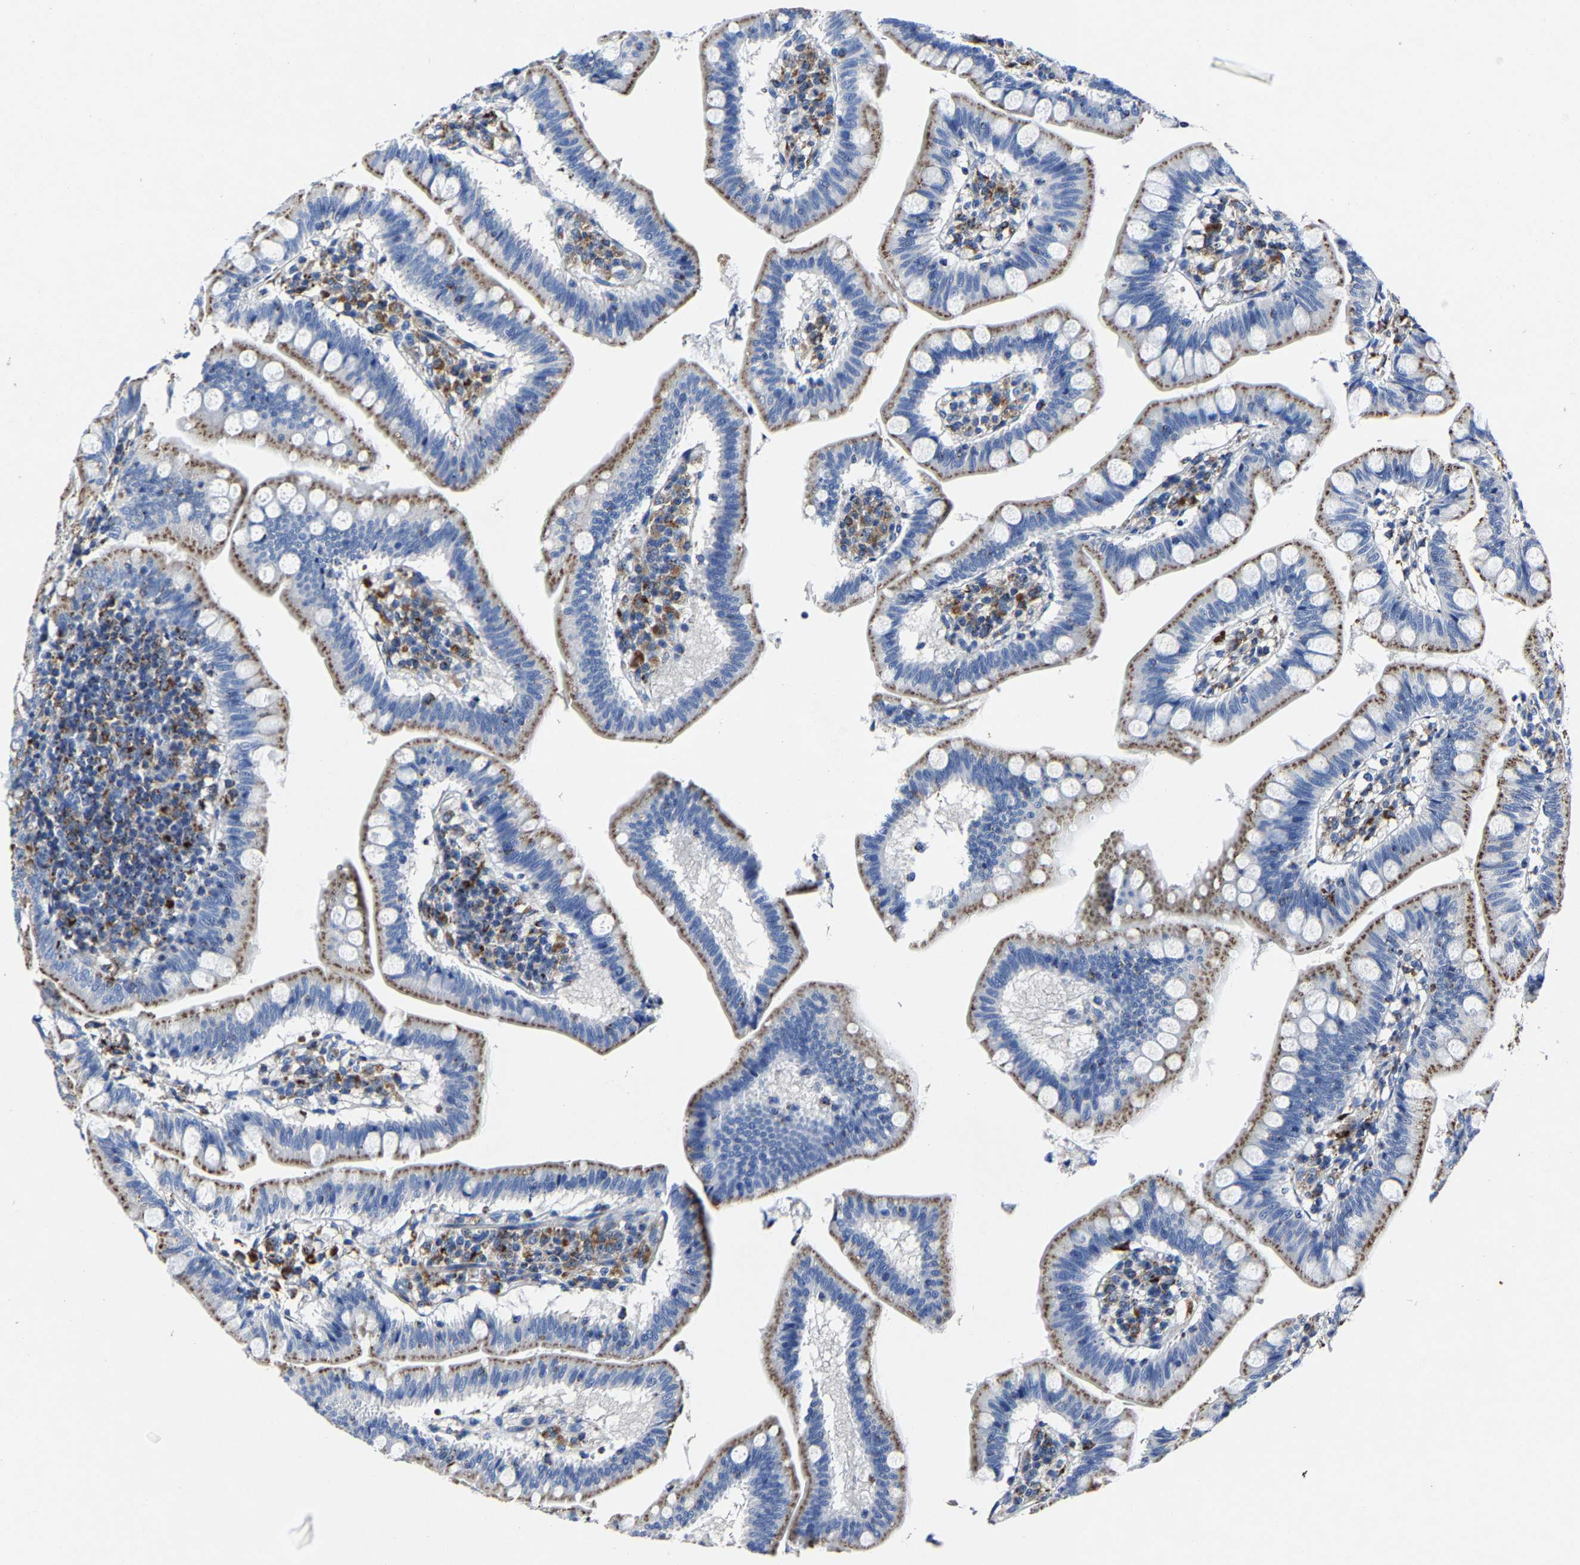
{"staining": {"intensity": "strong", "quantity": ">75%", "location": "cytoplasmic/membranous"}, "tissue": "small intestine", "cell_type": "Glandular cells", "image_type": "normal", "snomed": [{"axis": "morphology", "description": "Normal tissue, NOS"}, {"axis": "topography", "description": "Small intestine"}], "caption": "Benign small intestine reveals strong cytoplasmic/membranous expression in about >75% of glandular cells.", "gene": "LAMTOR4", "patient": {"sex": "male", "age": 7}}